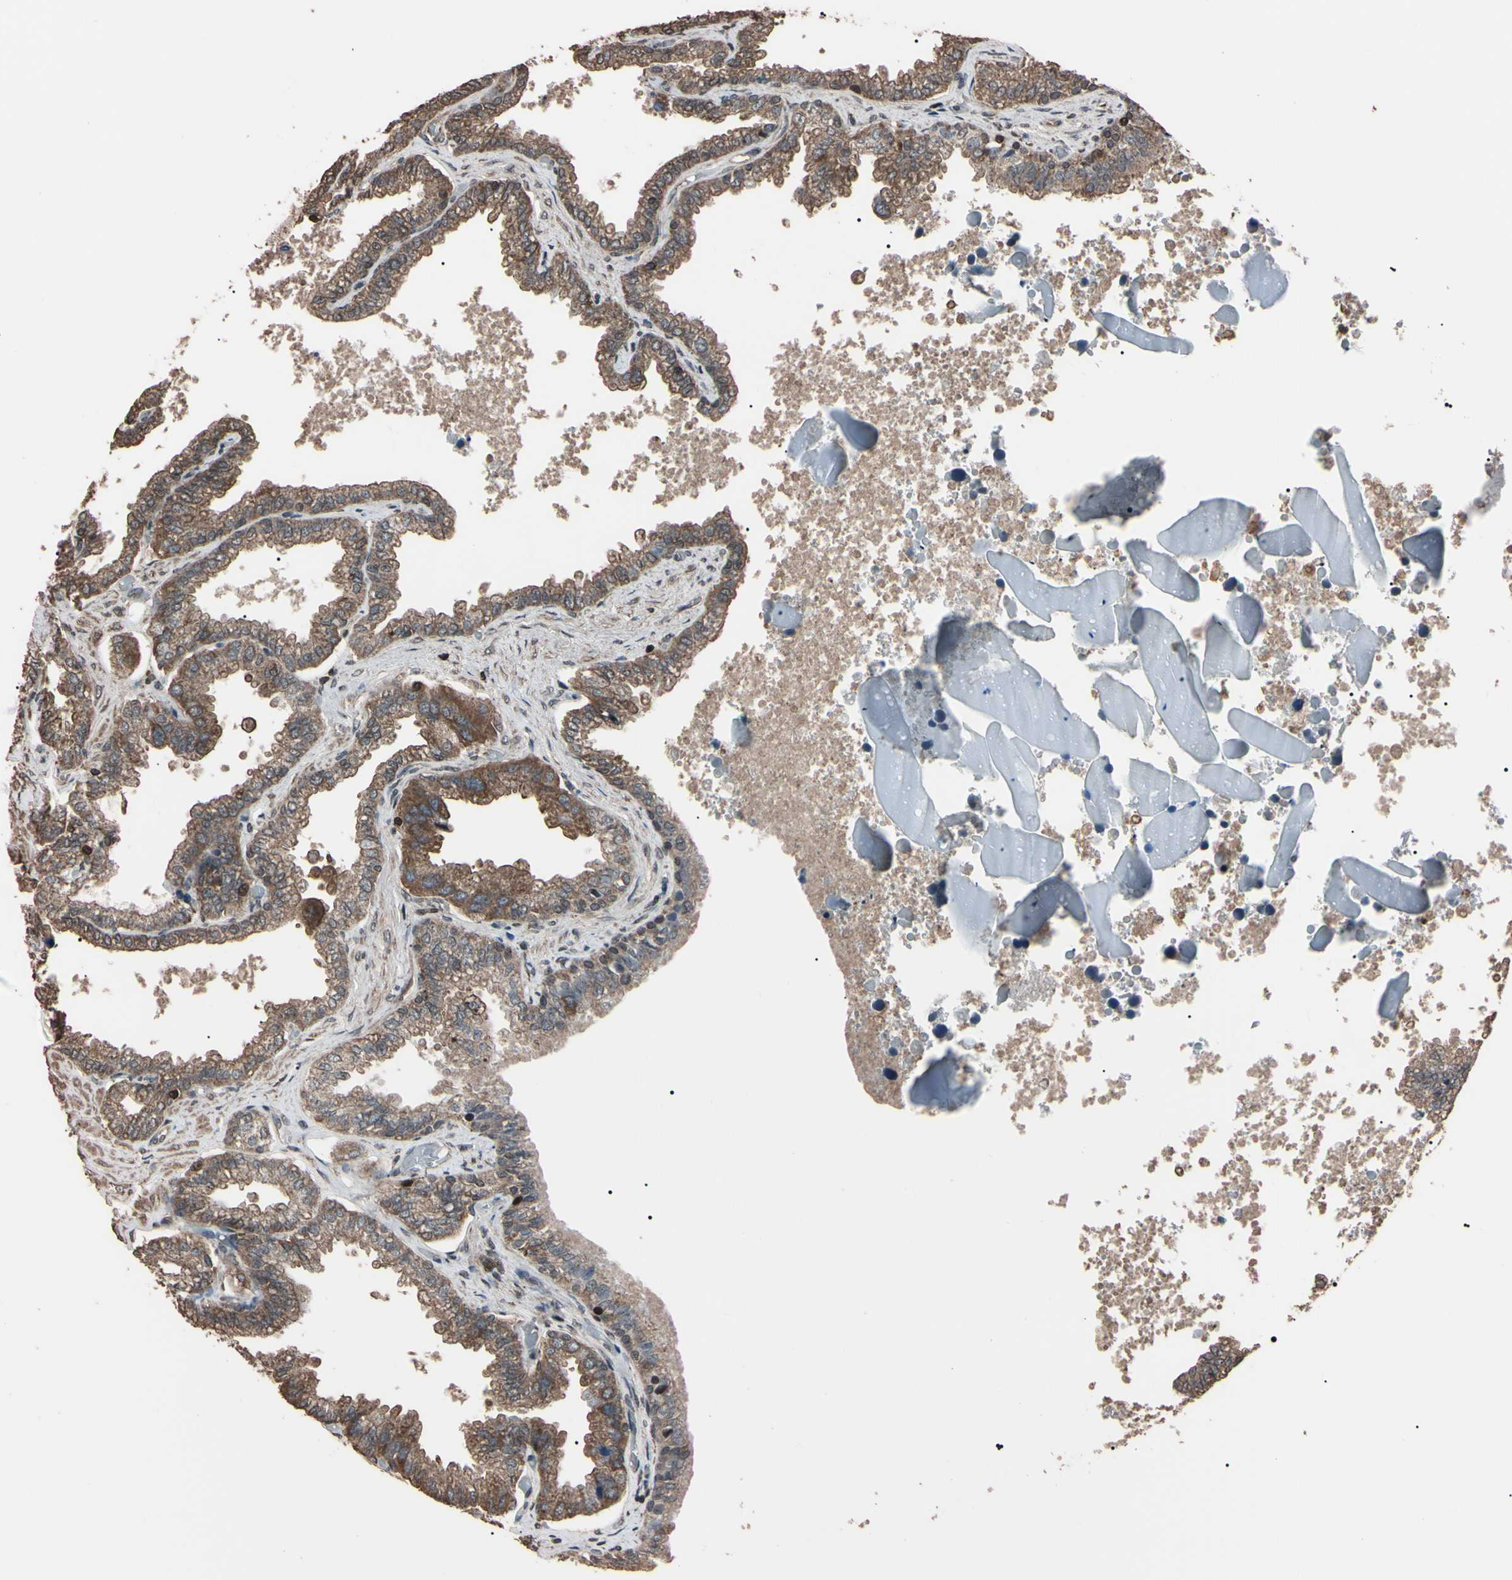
{"staining": {"intensity": "moderate", "quantity": ">75%", "location": "cytoplasmic/membranous,nuclear"}, "tissue": "seminal vesicle", "cell_type": "Glandular cells", "image_type": "normal", "snomed": [{"axis": "morphology", "description": "Normal tissue, NOS"}, {"axis": "topography", "description": "Seminal veicle"}], "caption": "High-power microscopy captured an IHC histopathology image of normal seminal vesicle, revealing moderate cytoplasmic/membranous,nuclear staining in about >75% of glandular cells. The staining is performed using DAB brown chromogen to label protein expression. The nuclei are counter-stained blue using hematoxylin.", "gene": "TNFRSF1A", "patient": {"sex": "male", "age": 46}}